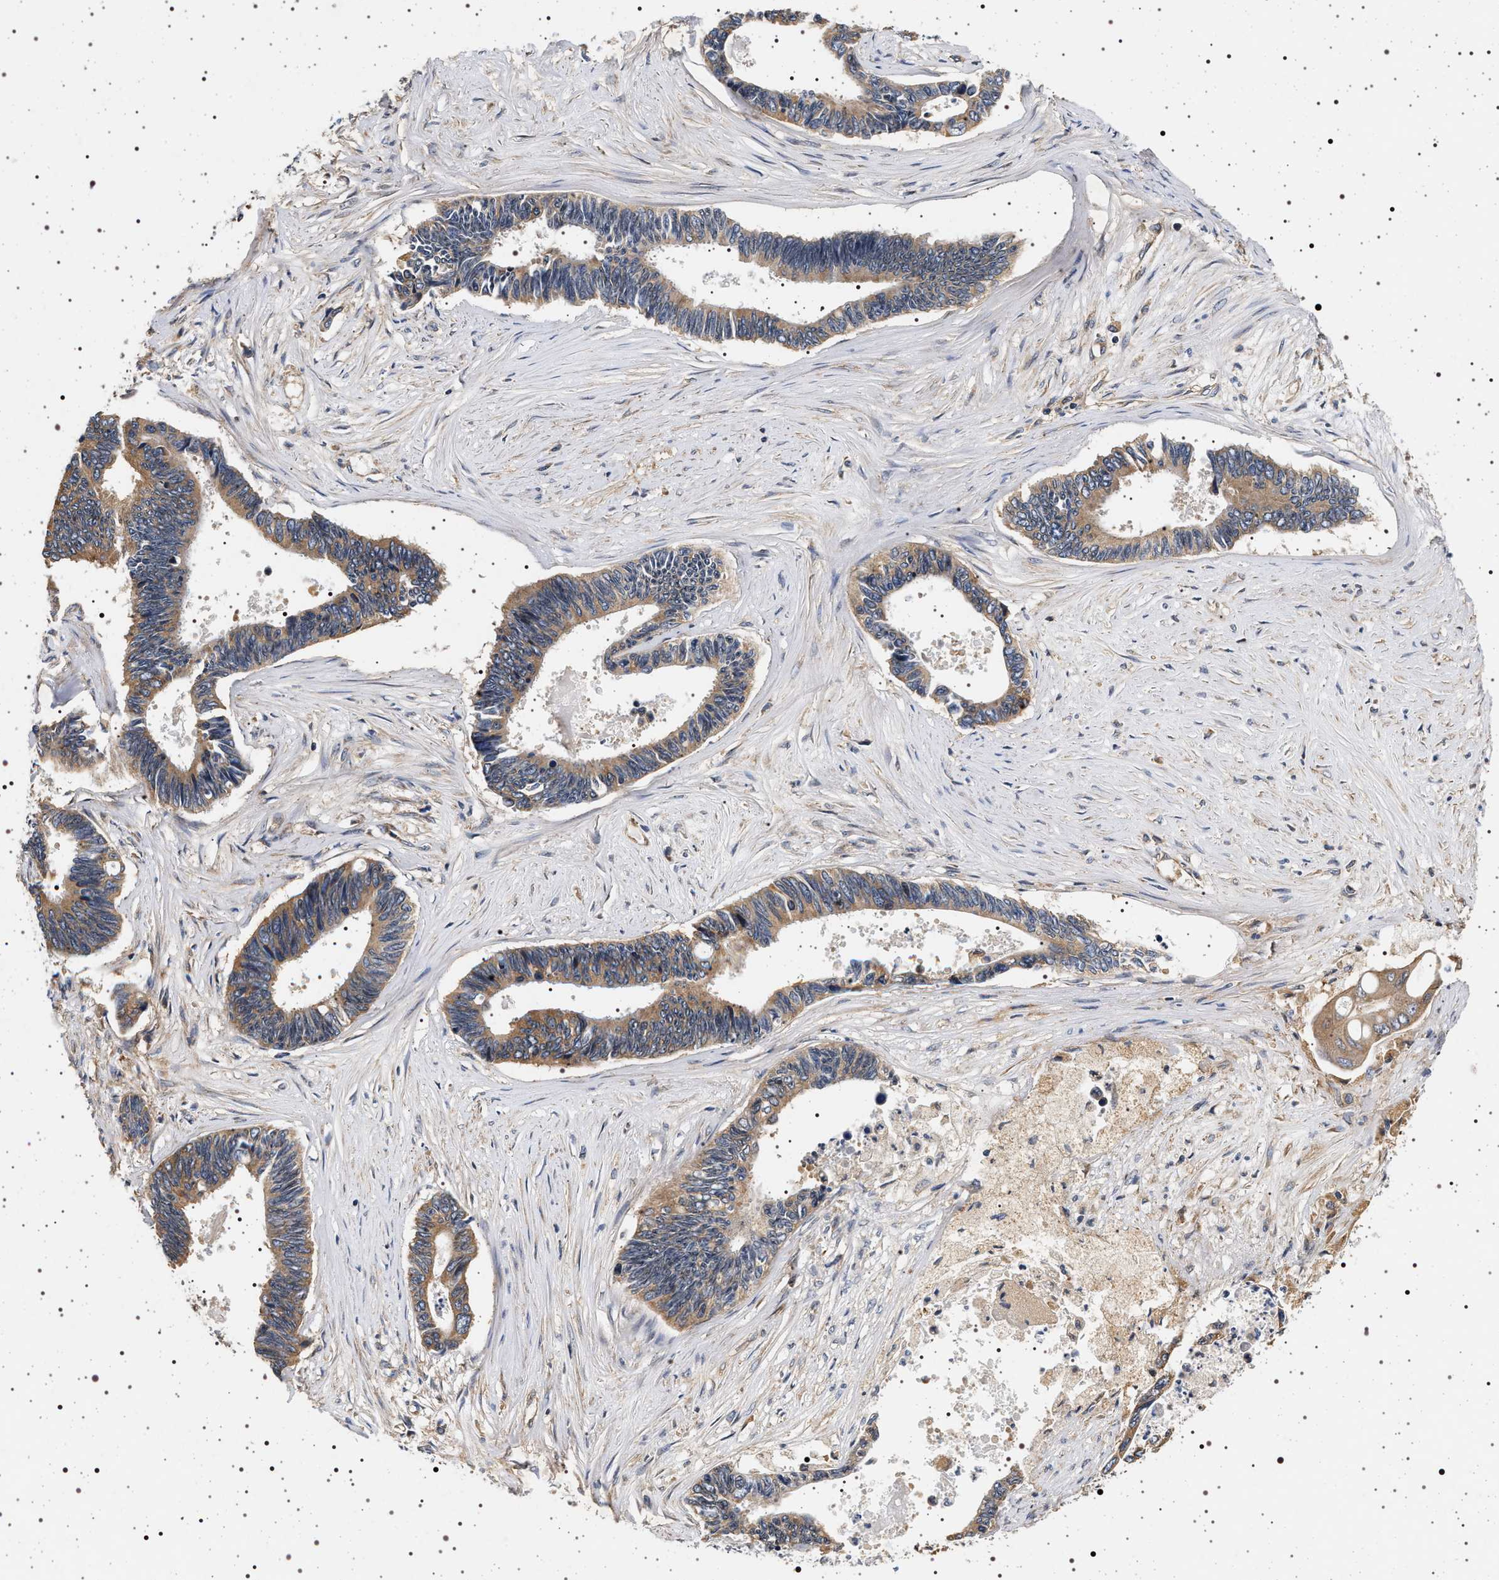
{"staining": {"intensity": "moderate", "quantity": ">75%", "location": "cytoplasmic/membranous"}, "tissue": "pancreatic cancer", "cell_type": "Tumor cells", "image_type": "cancer", "snomed": [{"axis": "morphology", "description": "Adenocarcinoma, NOS"}, {"axis": "topography", "description": "Pancreas"}], "caption": "This is an image of IHC staining of adenocarcinoma (pancreatic), which shows moderate positivity in the cytoplasmic/membranous of tumor cells.", "gene": "DCBLD2", "patient": {"sex": "female", "age": 70}}